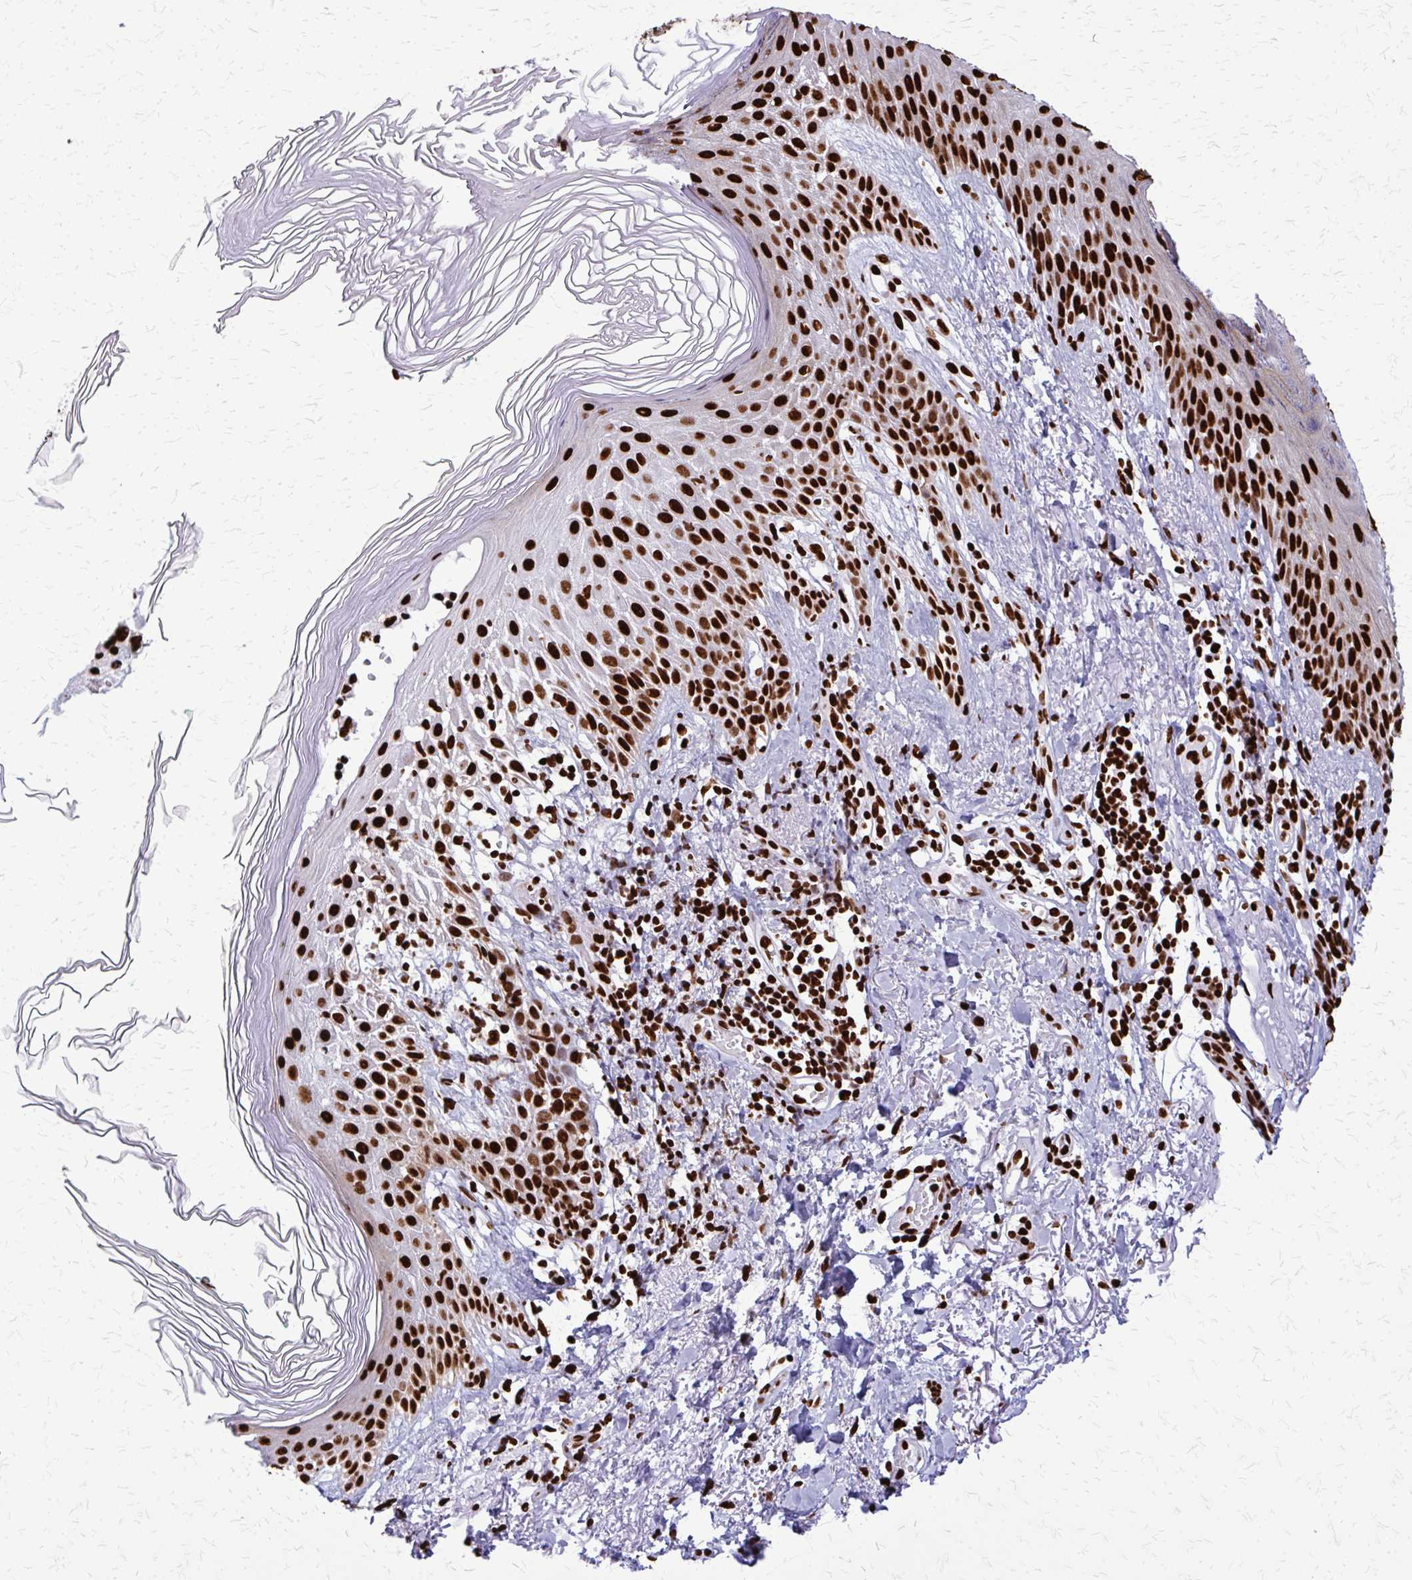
{"staining": {"intensity": "strong", "quantity": ">75%", "location": "nuclear"}, "tissue": "melanoma", "cell_type": "Tumor cells", "image_type": "cancer", "snomed": [{"axis": "morphology", "description": "Malignant melanoma, NOS"}, {"axis": "topography", "description": "Skin"}], "caption": "Immunohistochemical staining of melanoma exhibits strong nuclear protein staining in about >75% of tumor cells.", "gene": "SFPQ", "patient": {"sex": "female", "age": 71}}